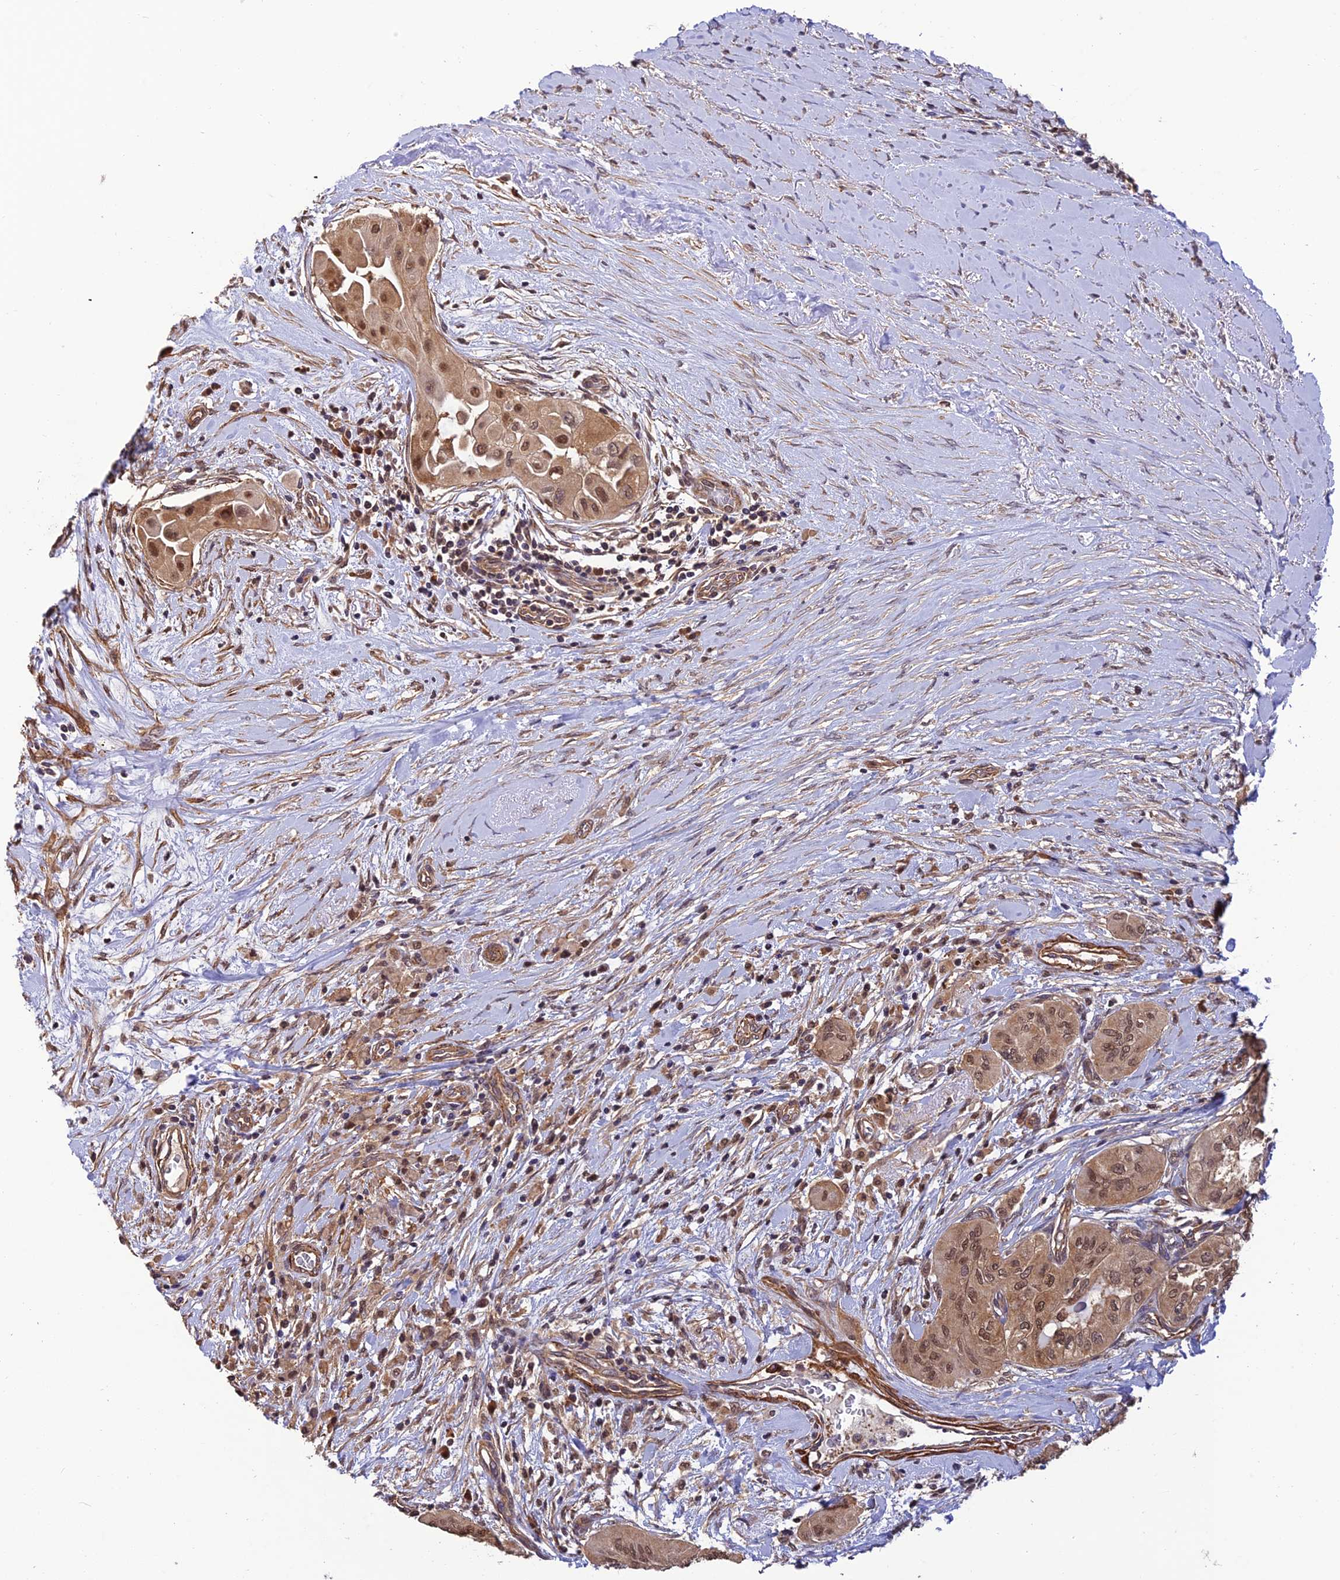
{"staining": {"intensity": "moderate", "quantity": ">75%", "location": "cytoplasmic/membranous,nuclear"}, "tissue": "thyroid cancer", "cell_type": "Tumor cells", "image_type": "cancer", "snomed": [{"axis": "morphology", "description": "Papillary adenocarcinoma, NOS"}, {"axis": "topography", "description": "Thyroid gland"}], "caption": "Protein staining of thyroid cancer tissue reveals moderate cytoplasmic/membranous and nuclear positivity in about >75% of tumor cells.", "gene": "PSMB3", "patient": {"sex": "female", "age": 59}}